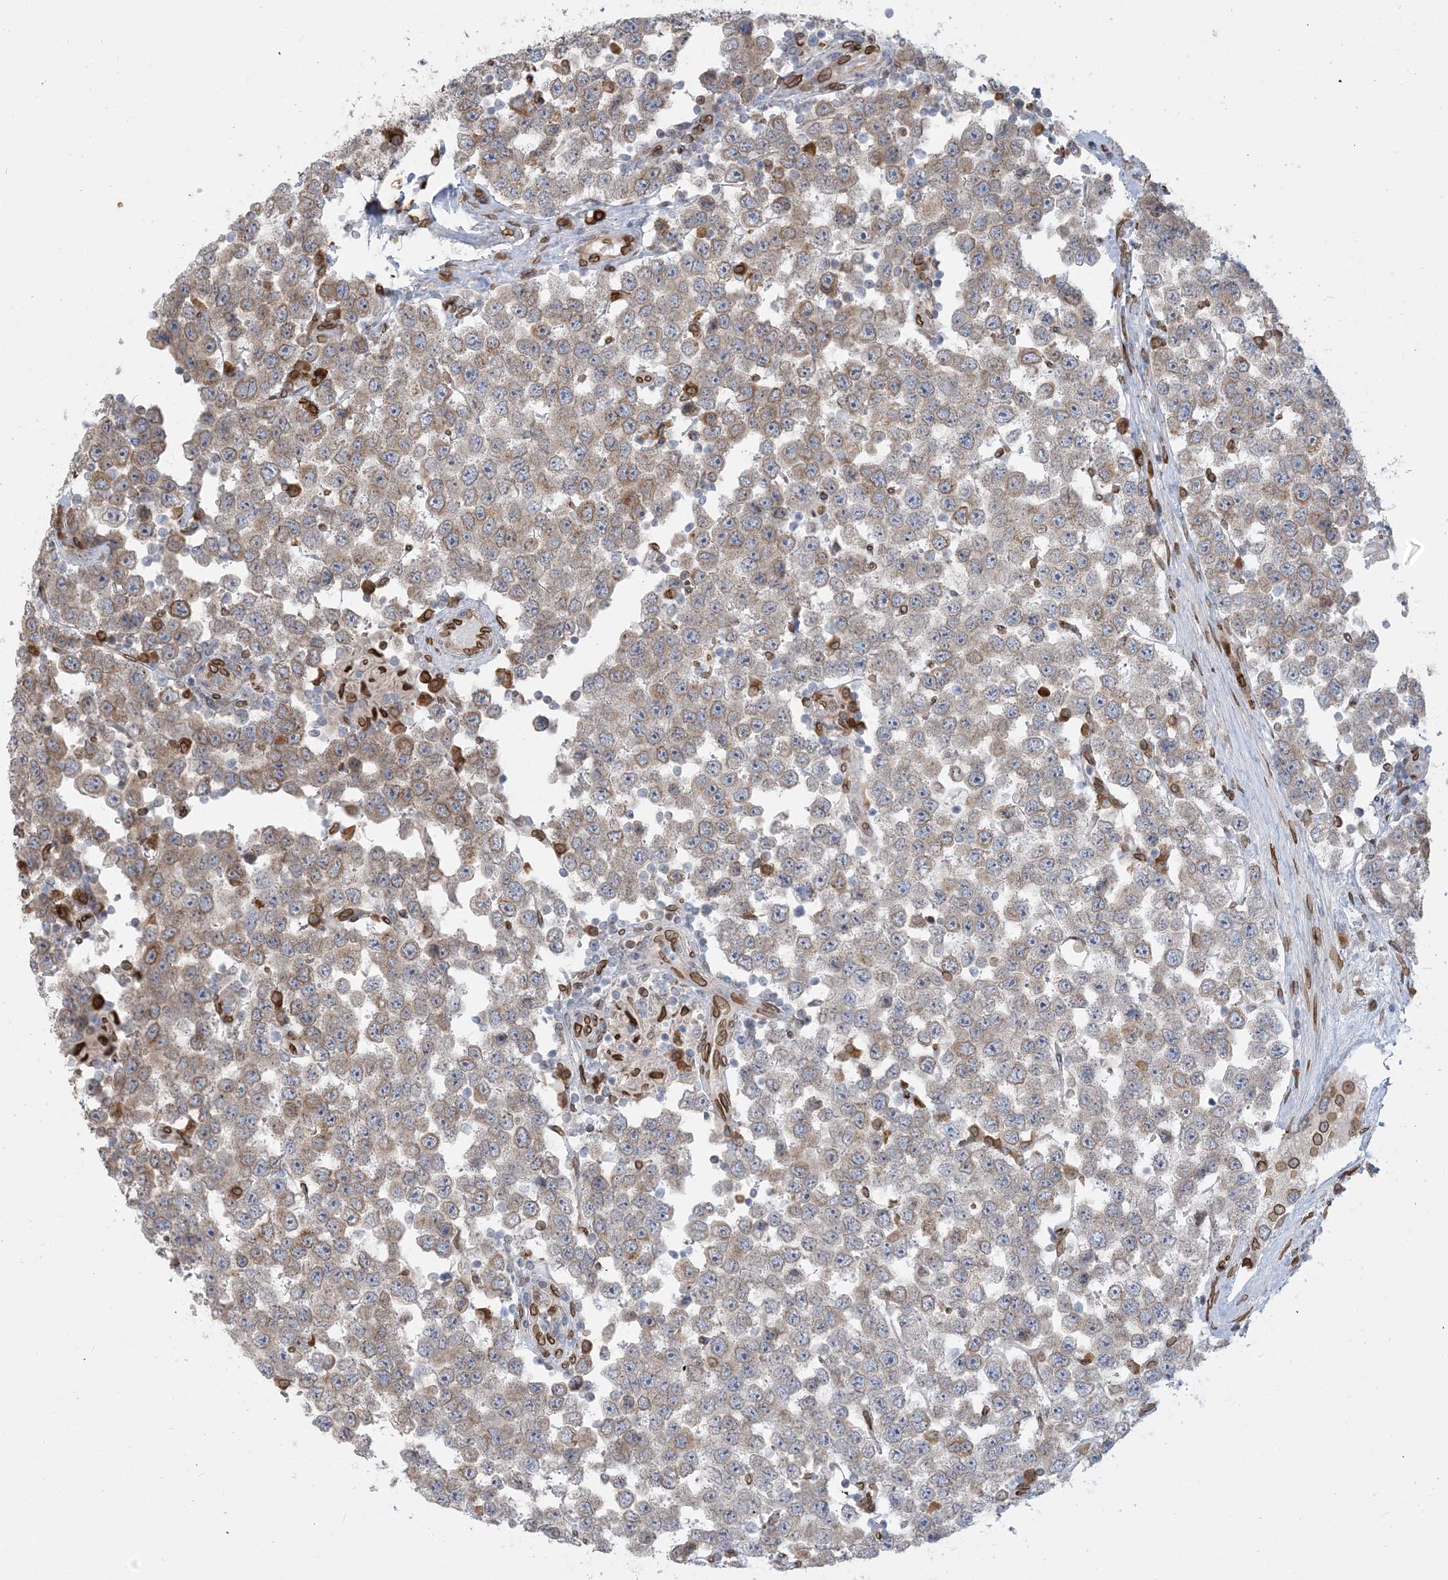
{"staining": {"intensity": "moderate", "quantity": "25%-75%", "location": "cytoplasmic/membranous,nuclear"}, "tissue": "testis cancer", "cell_type": "Tumor cells", "image_type": "cancer", "snomed": [{"axis": "morphology", "description": "Seminoma, NOS"}, {"axis": "topography", "description": "Testis"}], "caption": "There is medium levels of moderate cytoplasmic/membranous and nuclear positivity in tumor cells of testis seminoma, as demonstrated by immunohistochemical staining (brown color).", "gene": "WWP1", "patient": {"sex": "male", "age": 28}}